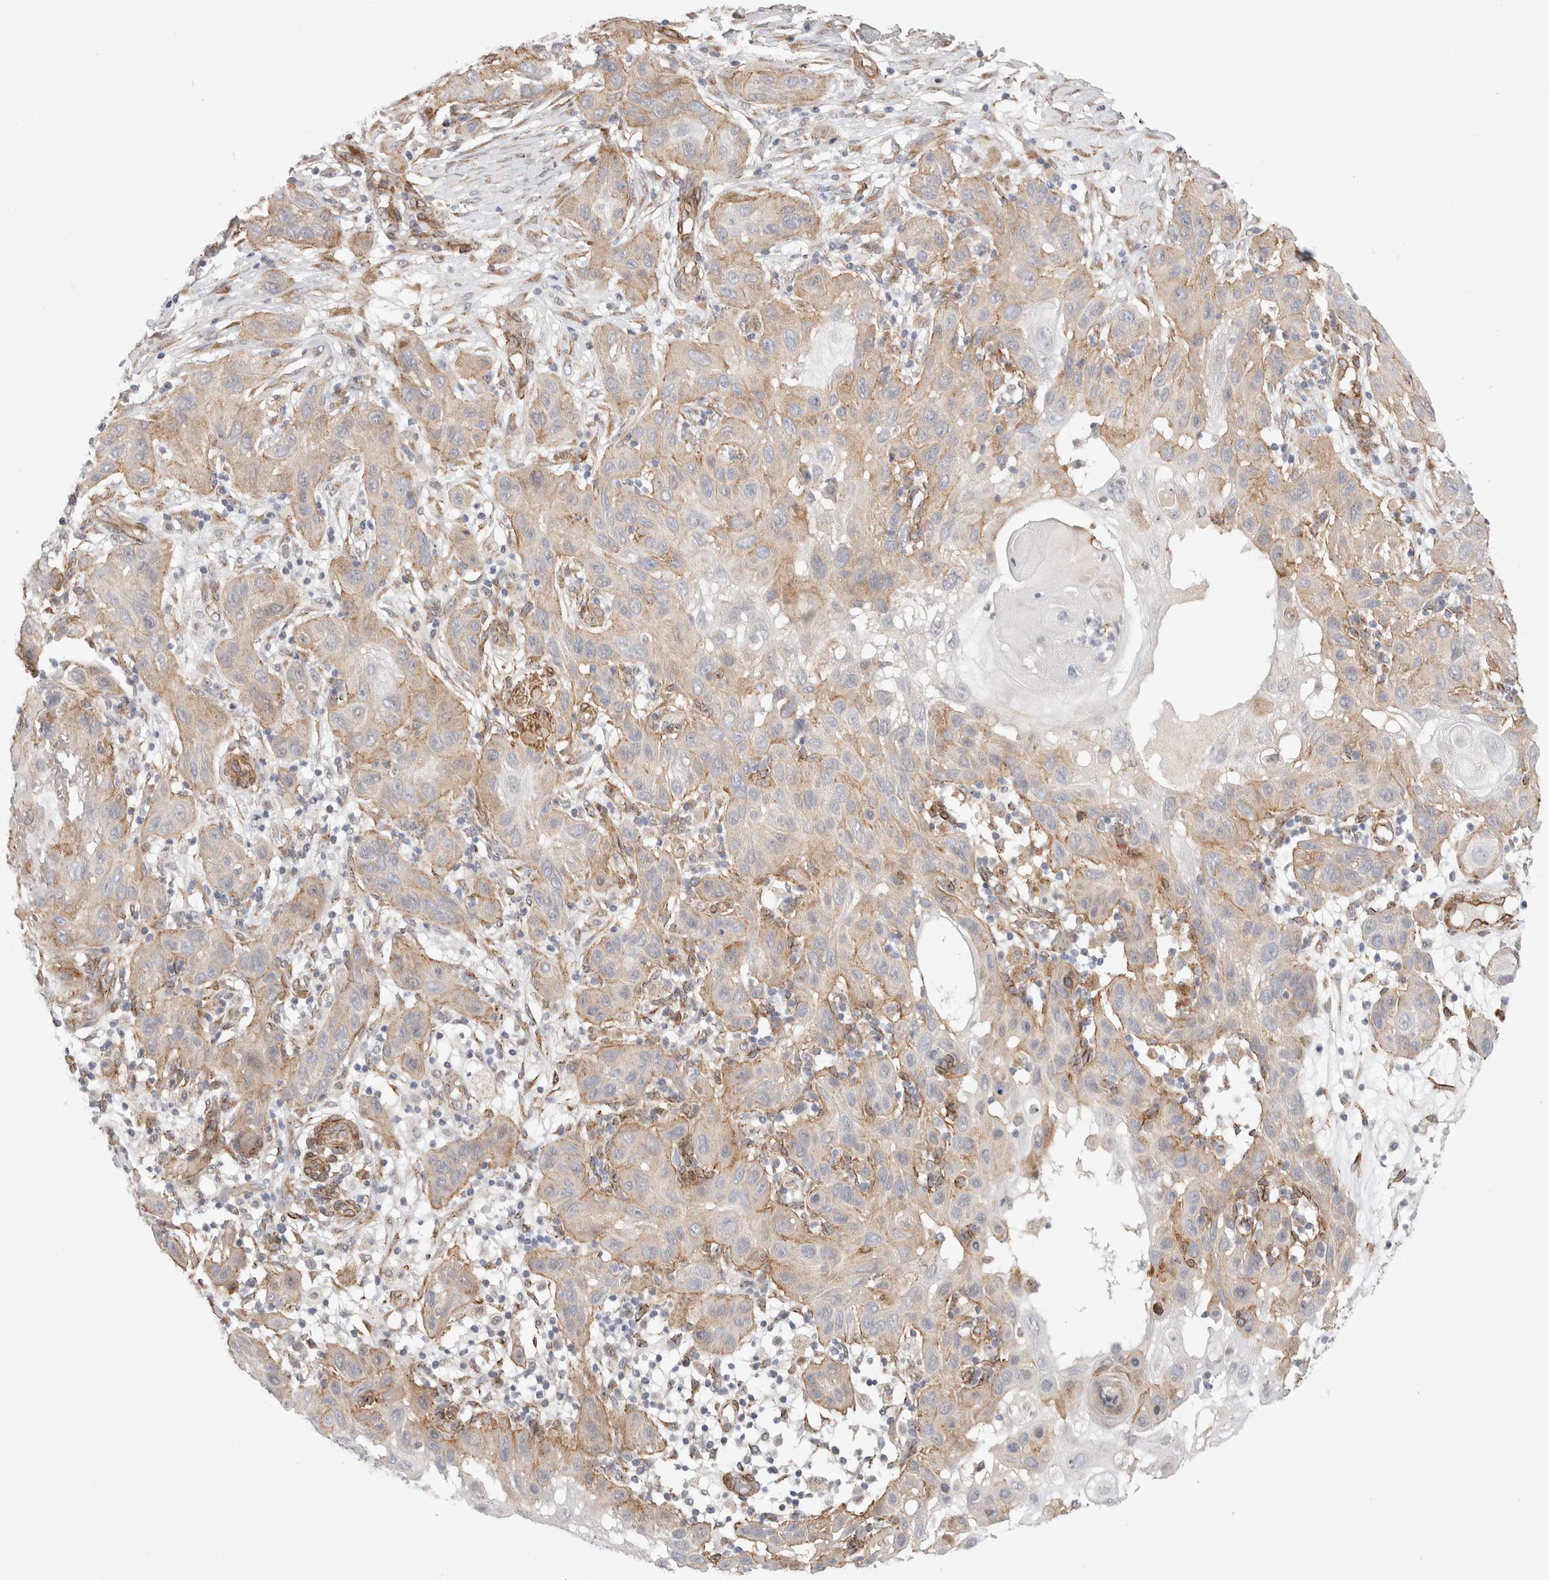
{"staining": {"intensity": "weak", "quantity": "25%-75%", "location": "cytoplasmic/membranous"}, "tissue": "skin cancer", "cell_type": "Tumor cells", "image_type": "cancer", "snomed": [{"axis": "morphology", "description": "Squamous cell carcinoma, NOS"}, {"axis": "topography", "description": "Skin"}], "caption": "Tumor cells reveal low levels of weak cytoplasmic/membranous staining in about 25%-75% of cells in skin cancer. Using DAB (3,3'-diaminobenzidine) (brown) and hematoxylin (blue) stains, captured at high magnification using brightfield microscopy.", "gene": "CAAP1", "patient": {"sex": "female", "age": 96}}